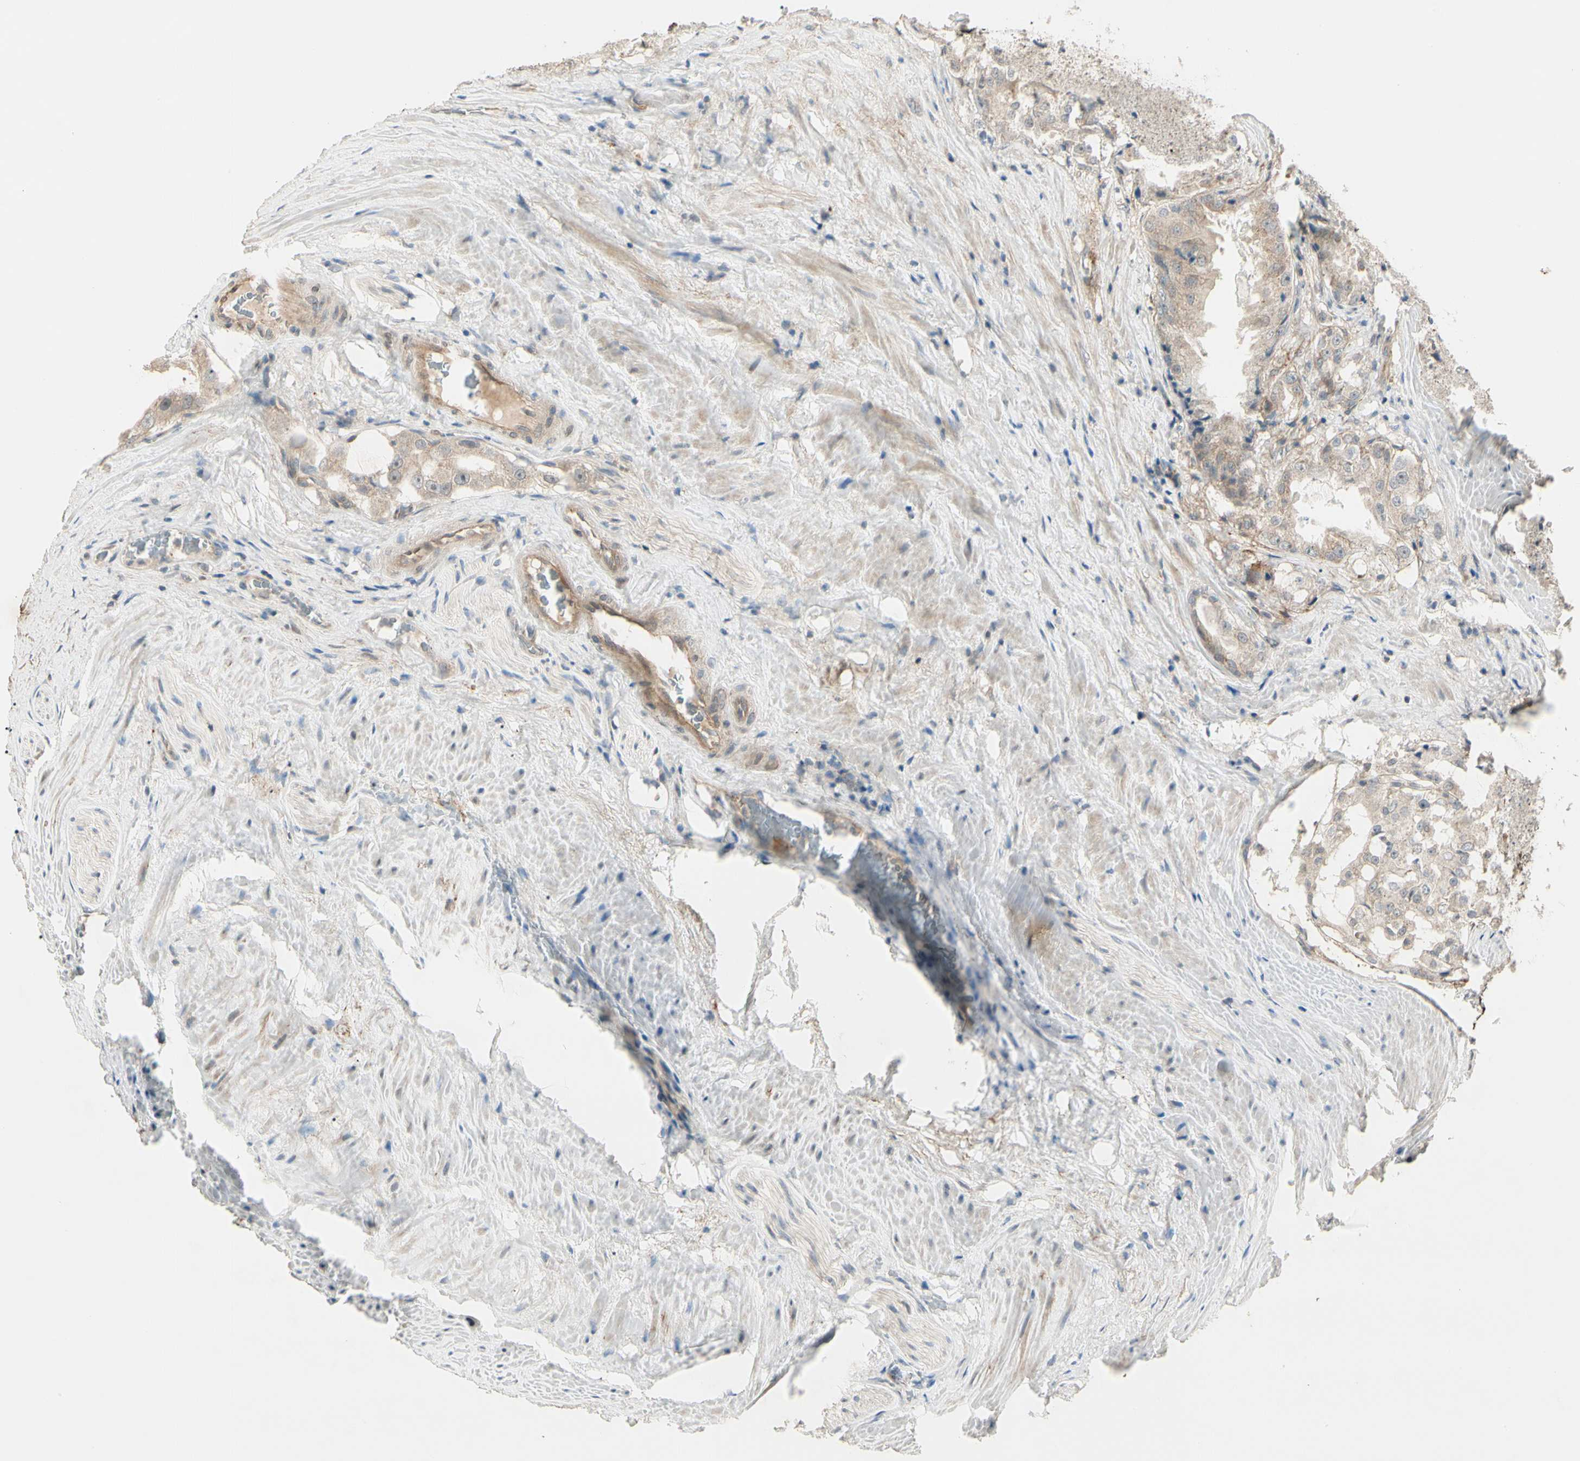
{"staining": {"intensity": "moderate", "quantity": ">75%", "location": "cytoplasmic/membranous"}, "tissue": "prostate cancer", "cell_type": "Tumor cells", "image_type": "cancer", "snomed": [{"axis": "morphology", "description": "Adenocarcinoma, High grade"}, {"axis": "topography", "description": "Prostate"}], "caption": "This histopathology image displays immunohistochemistry staining of human prostate cancer (adenocarcinoma (high-grade)), with medium moderate cytoplasmic/membranous positivity in approximately >75% of tumor cells.", "gene": "F2R", "patient": {"sex": "male", "age": 73}}